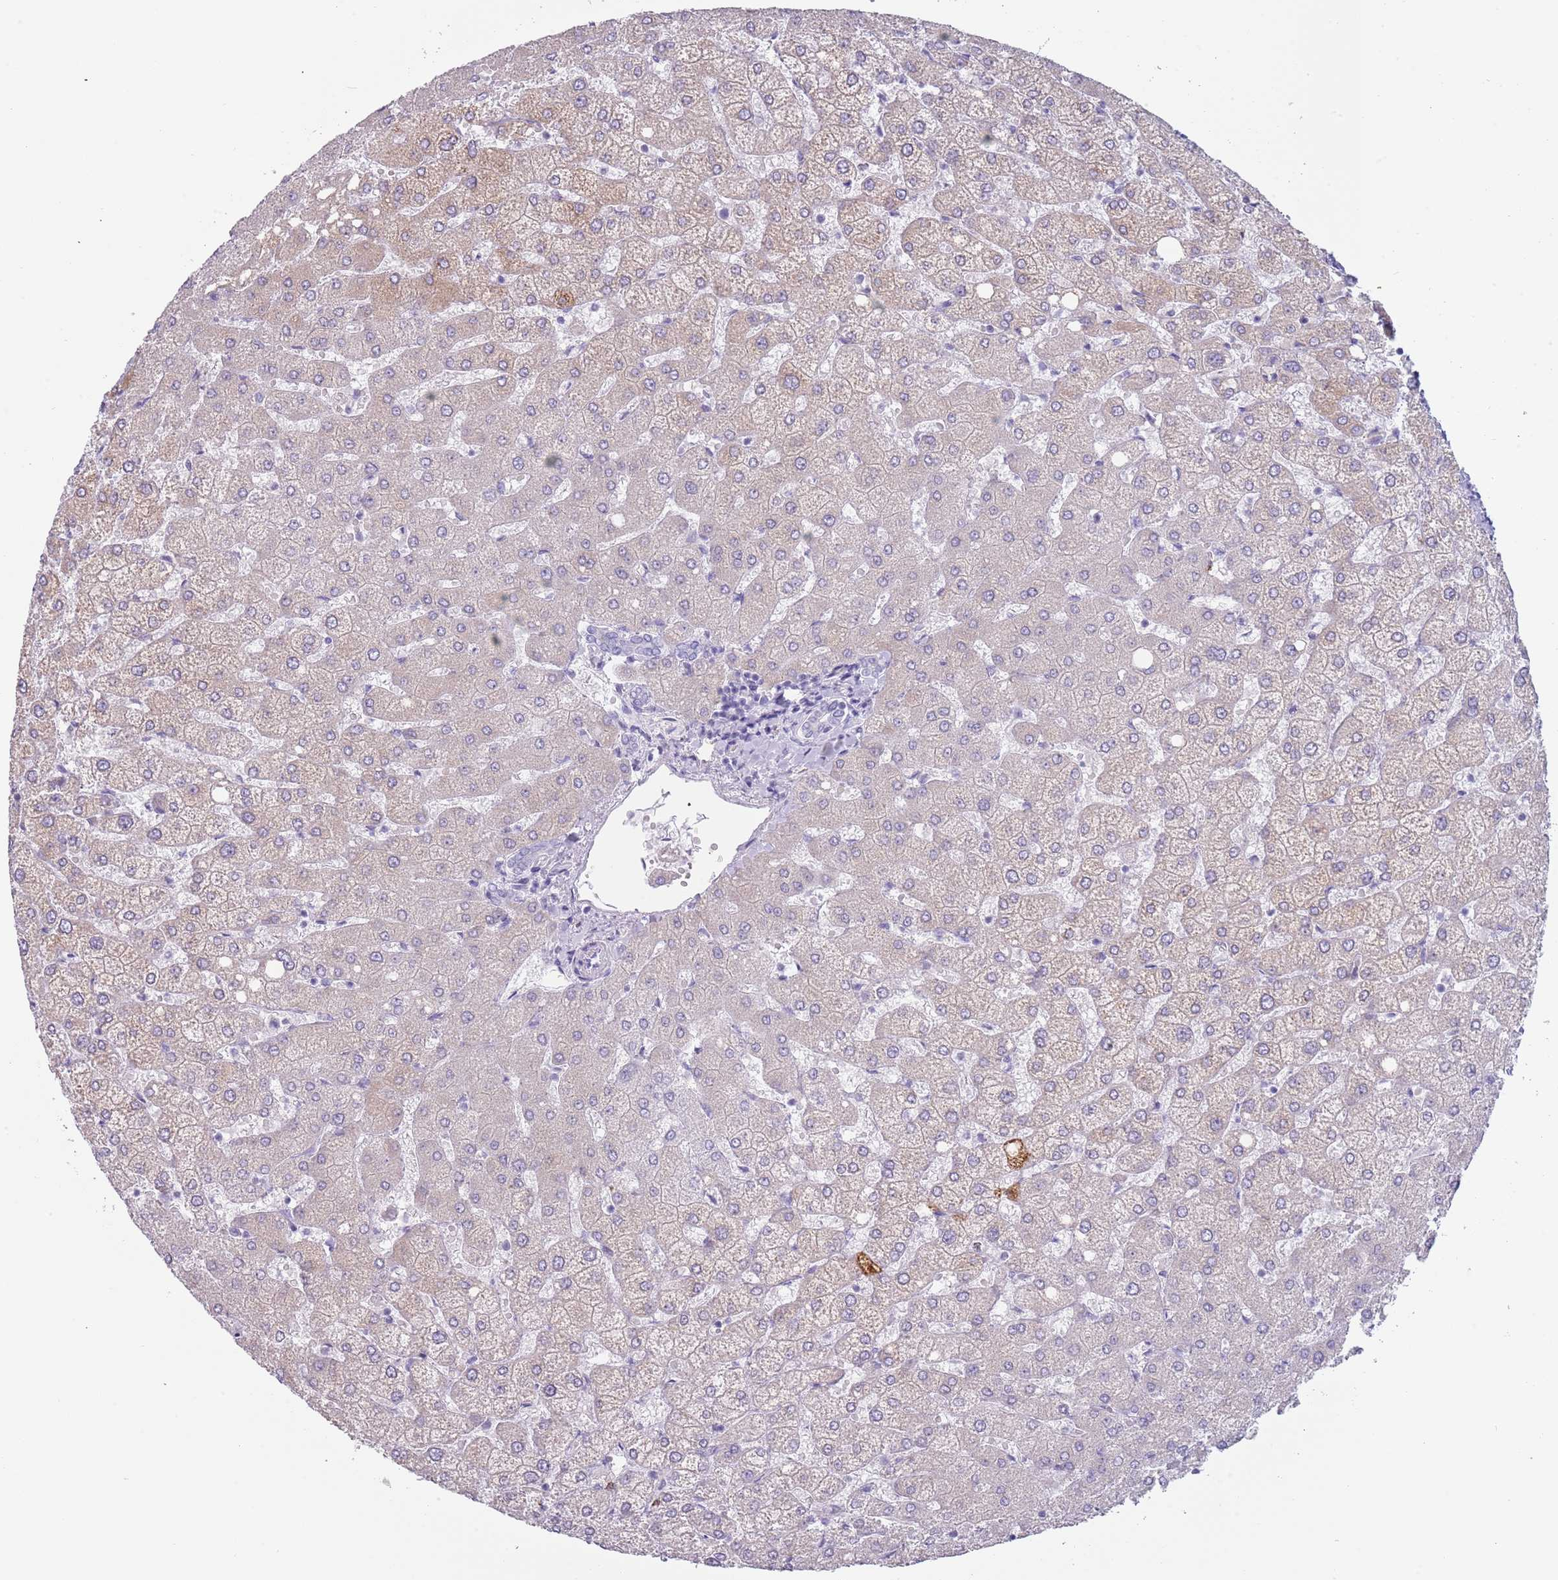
{"staining": {"intensity": "negative", "quantity": "none", "location": "none"}, "tissue": "liver", "cell_type": "Cholangiocytes", "image_type": "normal", "snomed": [{"axis": "morphology", "description": "Normal tissue, NOS"}, {"axis": "topography", "description": "Liver"}], "caption": "High magnification brightfield microscopy of unremarkable liver stained with DAB (3,3'-diaminobenzidine) (brown) and counterstained with hematoxylin (blue): cholangiocytes show no significant staining. (DAB (3,3'-diaminobenzidine) IHC with hematoxylin counter stain).", "gene": "COLEC12", "patient": {"sex": "female", "age": 54}}